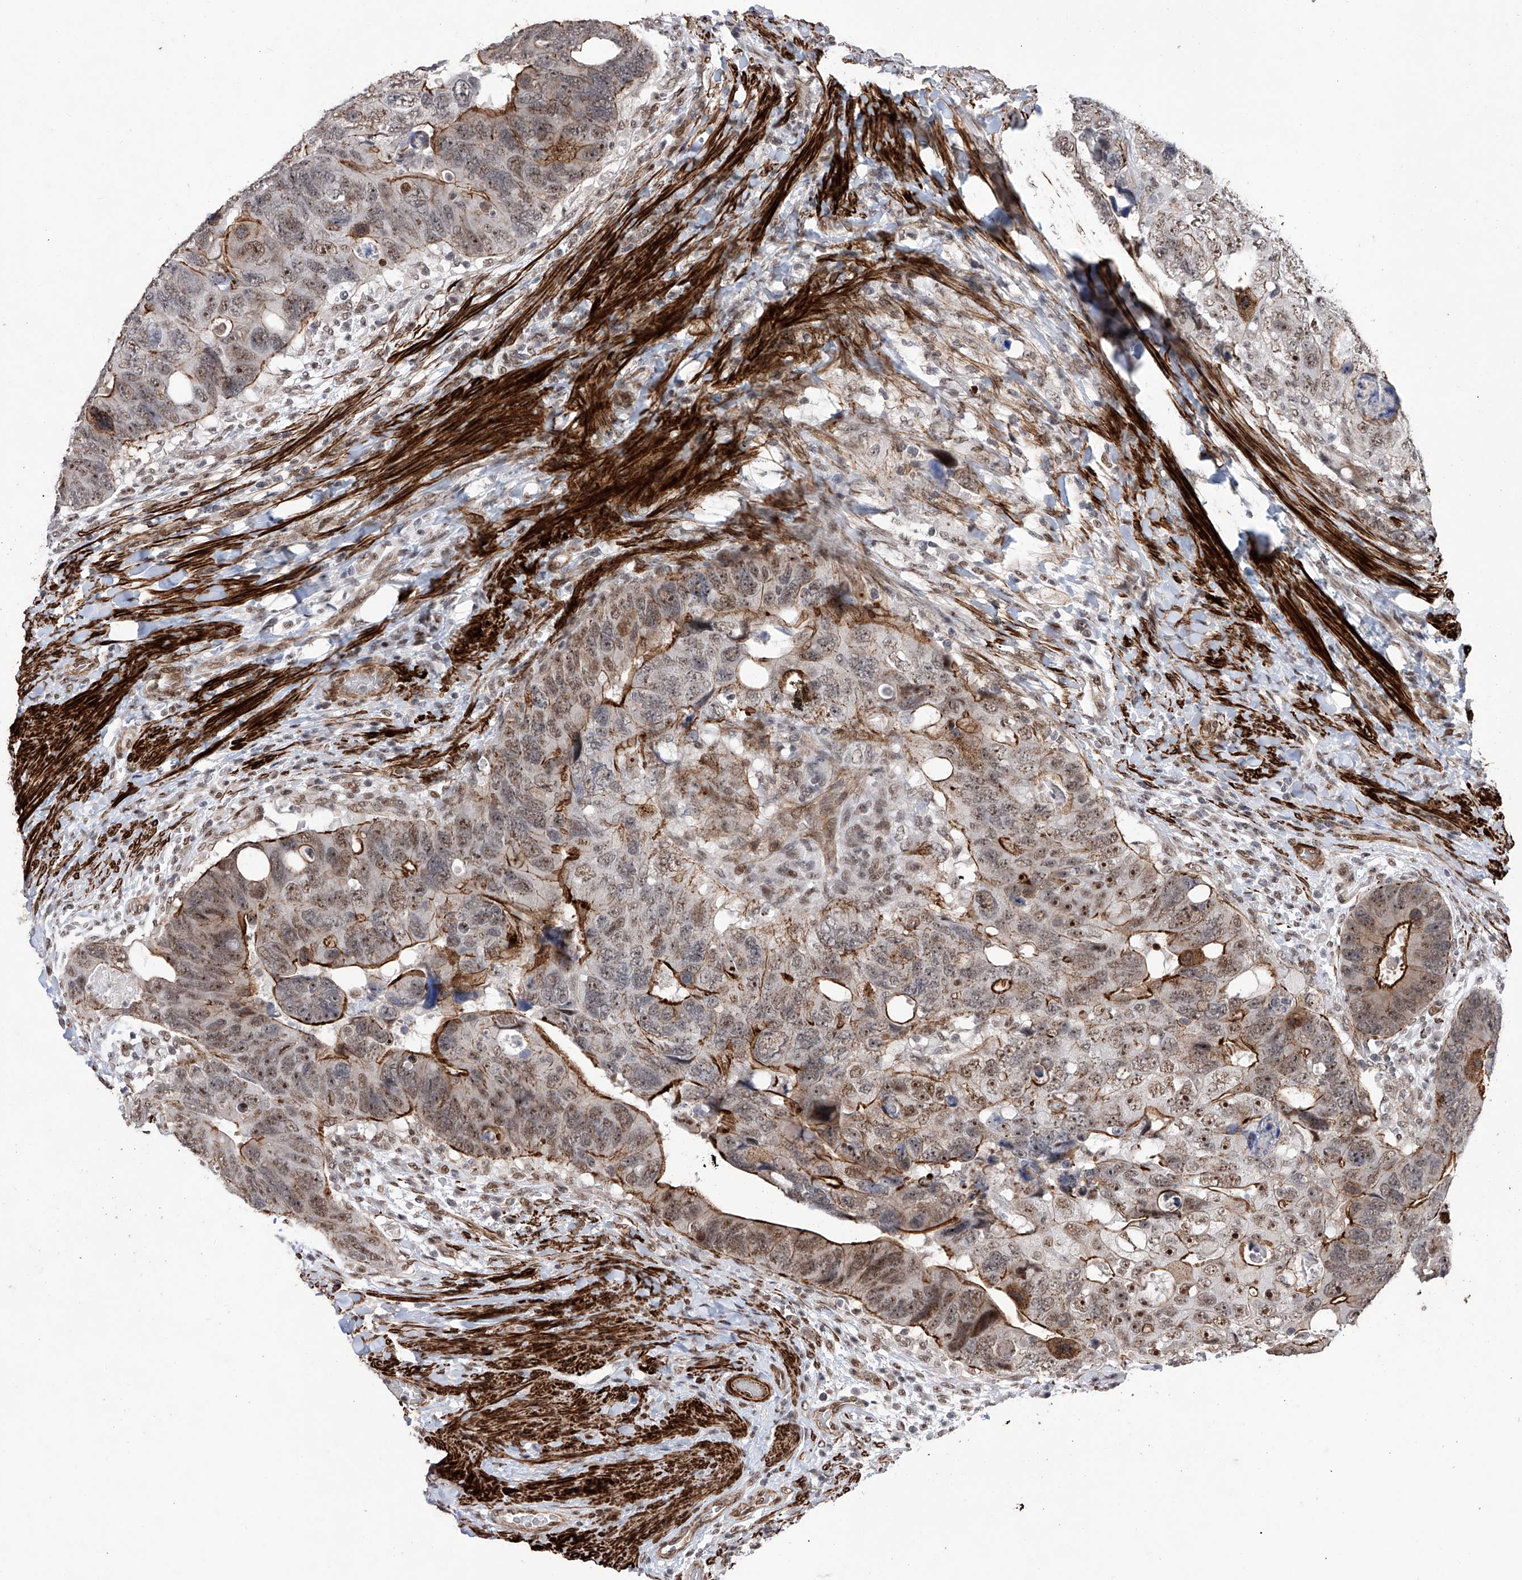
{"staining": {"intensity": "strong", "quantity": "25%-75%", "location": "cytoplasmic/membranous,nuclear"}, "tissue": "colorectal cancer", "cell_type": "Tumor cells", "image_type": "cancer", "snomed": [{"axis": "morphology", "description": "Adenocarcinoma, NOS"}, {"axis": "topography", "description": "Rectum"}], "caption": "Immunohistochemical staining of human adenocarcinoma (colorectal) shows strong cytoplasmic/membranous and nuclear protein staining in approximately 25%-75% of tumor cells. (Brightfield microscopy of DAB IHC at high magnification).", "gene": "NFATC4", "patient": {"sex": "male", "age": 59}}